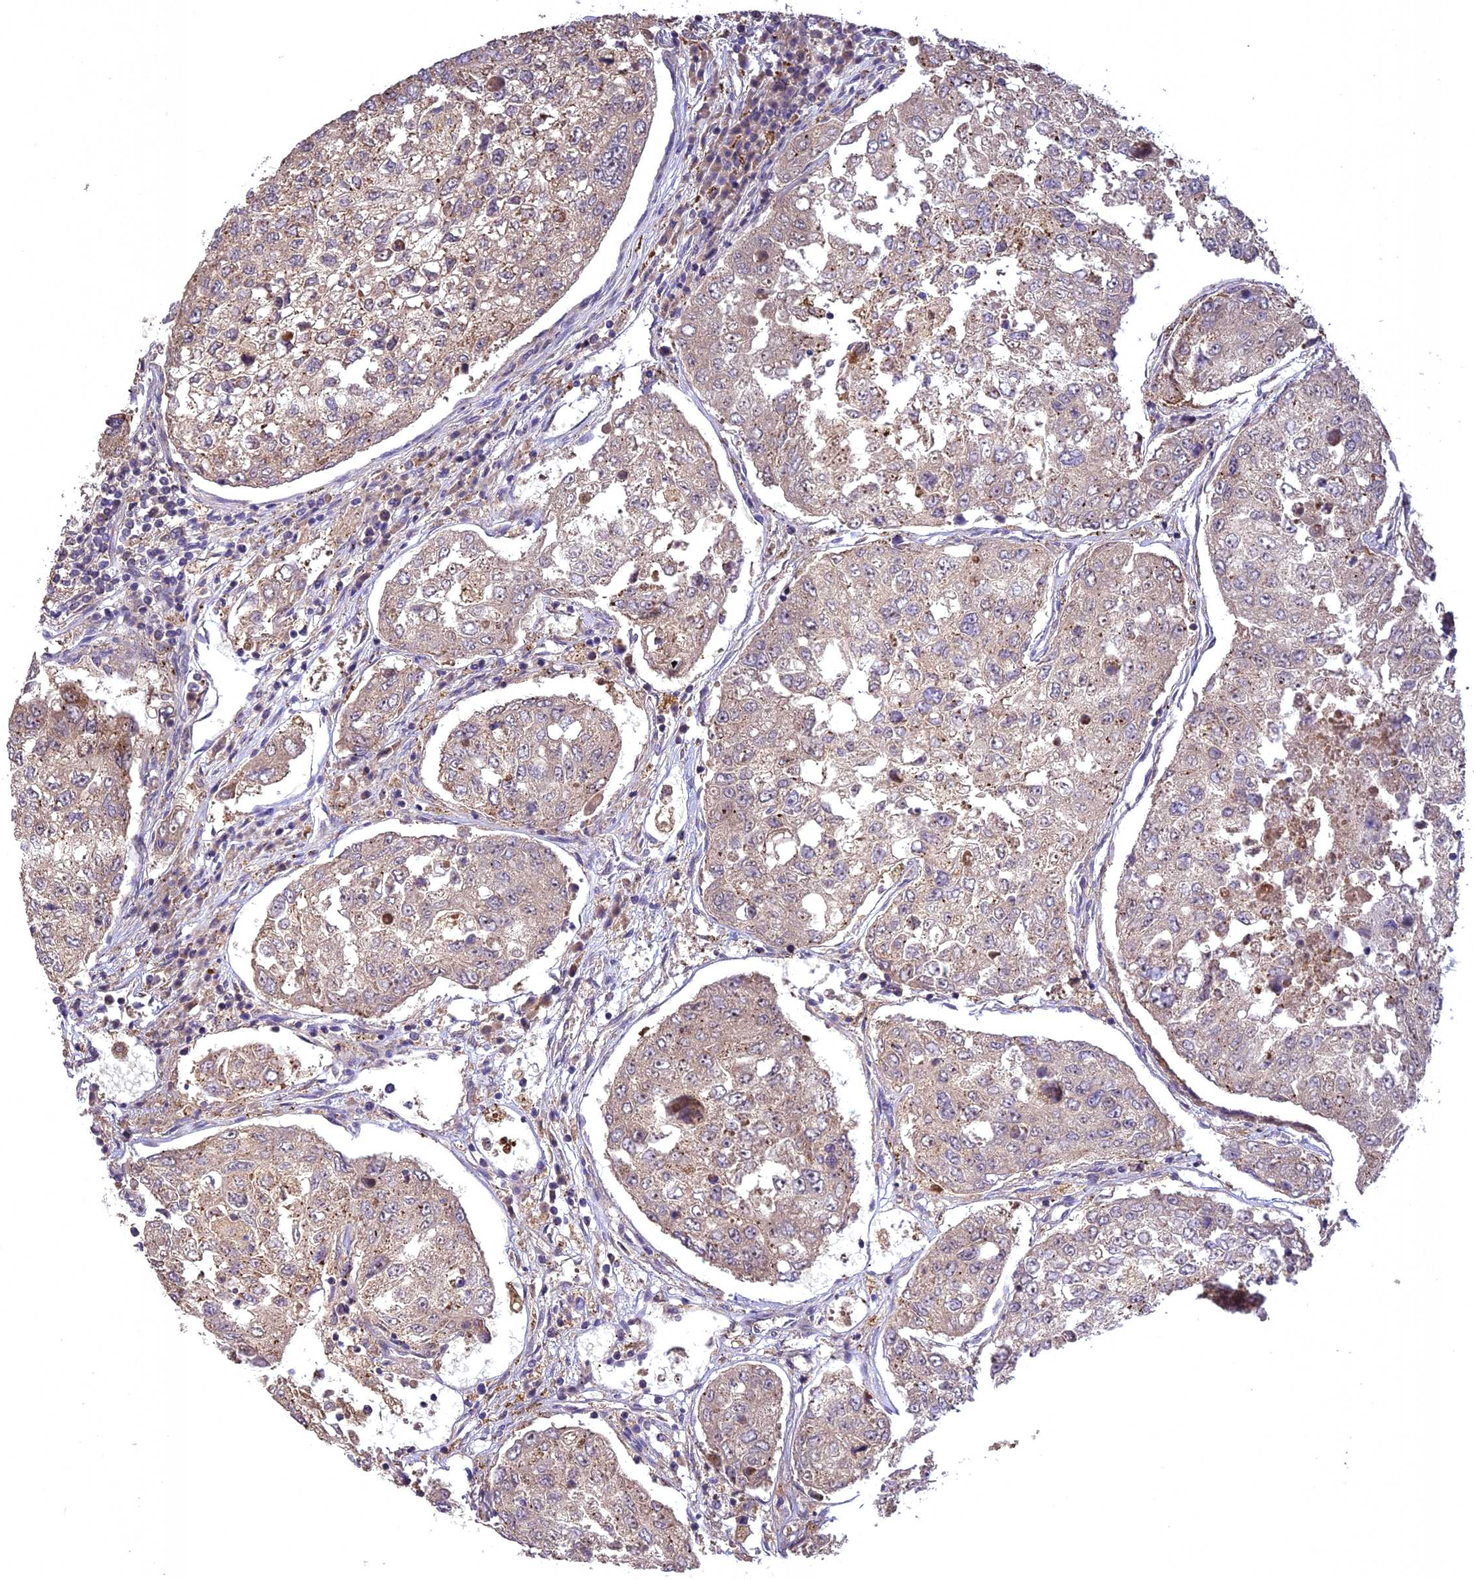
{"staining": {"intensity": "moderate", "quantity": "<25%", "location": "cytoplasmic/membranous"}, "tissue": "urothelial cancer", "cell_type": "Tumor cells", "image_type": "cancer", "snomed": [{"axis": "morphology", "description": "Urothelial carcinoma, High grade"}, {"axis": "topography", "description": "Lymph node"}, {"axis": "topography", "description": "Urinary bladder"}], "caption": "Brown immunohistochemical staining in human urothelial cancer displays moderate cytoplasmic/membranous staining in approximately <25% of tumor cells.", "gene": "NUDT8", "patient": {"sex": "male", "age": 51}}